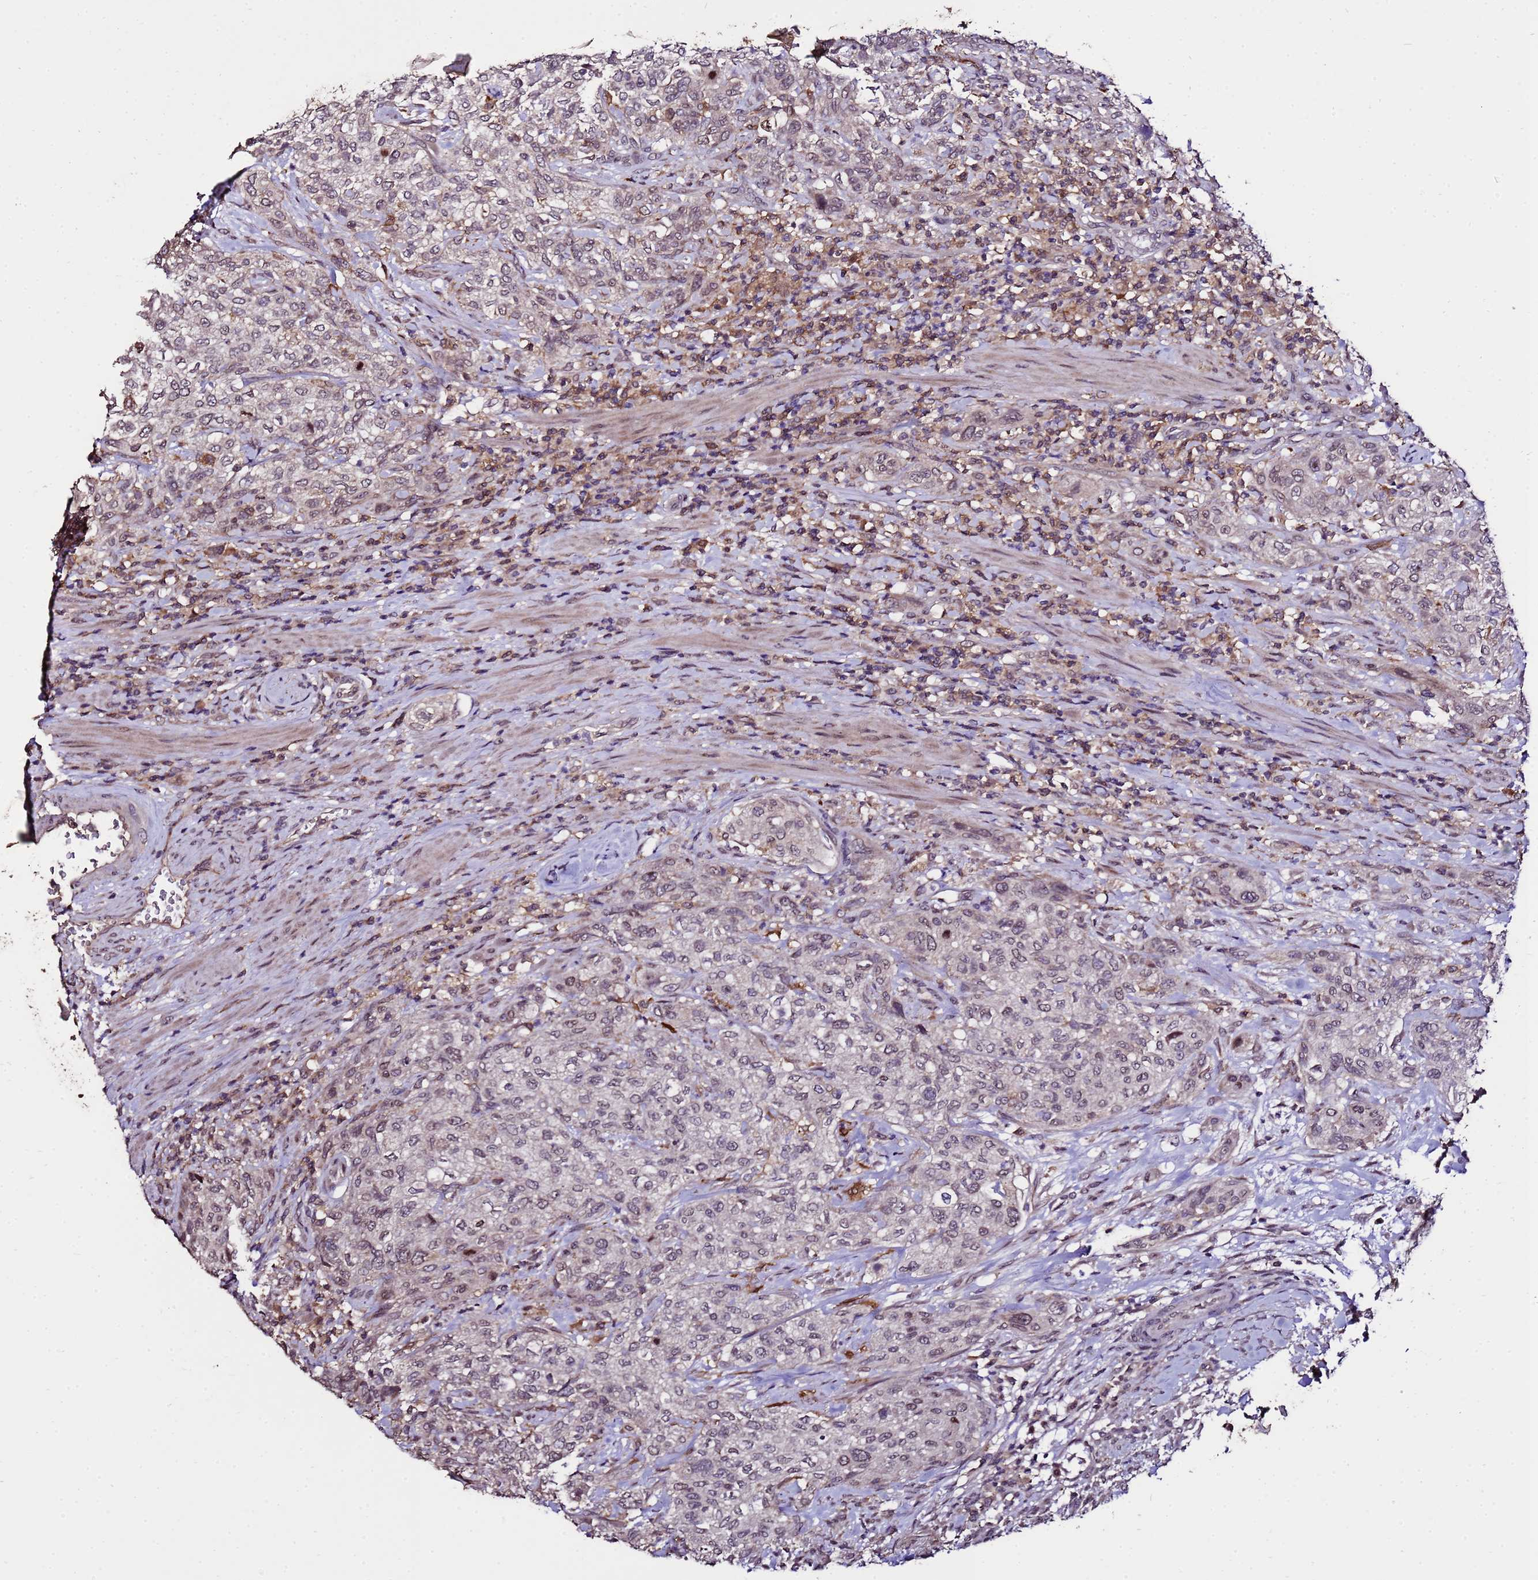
{"staining": {"intensity": "weak", "quantity": "25%-75%", "location": "cytoplasmic/membranous,nuclear"}, "tissue": "urothelial cancer", "cell_type": "Tumor cells", "image_type": "cancer", "snomed": [{"axis": "morphology", "description": "Normal tissue, NOS"}, {"axis": "morphology", "description": "Urothelial carcinoma, NOS"}, {"axis": "topography", "description": "Urinary bladder"}, {"axis": "topography", "description": "Peripheral nerve tissue"}], "caption": "The immunohistochemical stain labels weak cytoplasmic/membranous and nuclear expression in tumor cells of transitional cell carcinoma tissue. (DAB (3,3'-diaminobenzidine) IHC, brown staining for protein, blue staining for nuclei).", "gene": "ZNF329", "patient": {"sex": "male", "age": 35}}